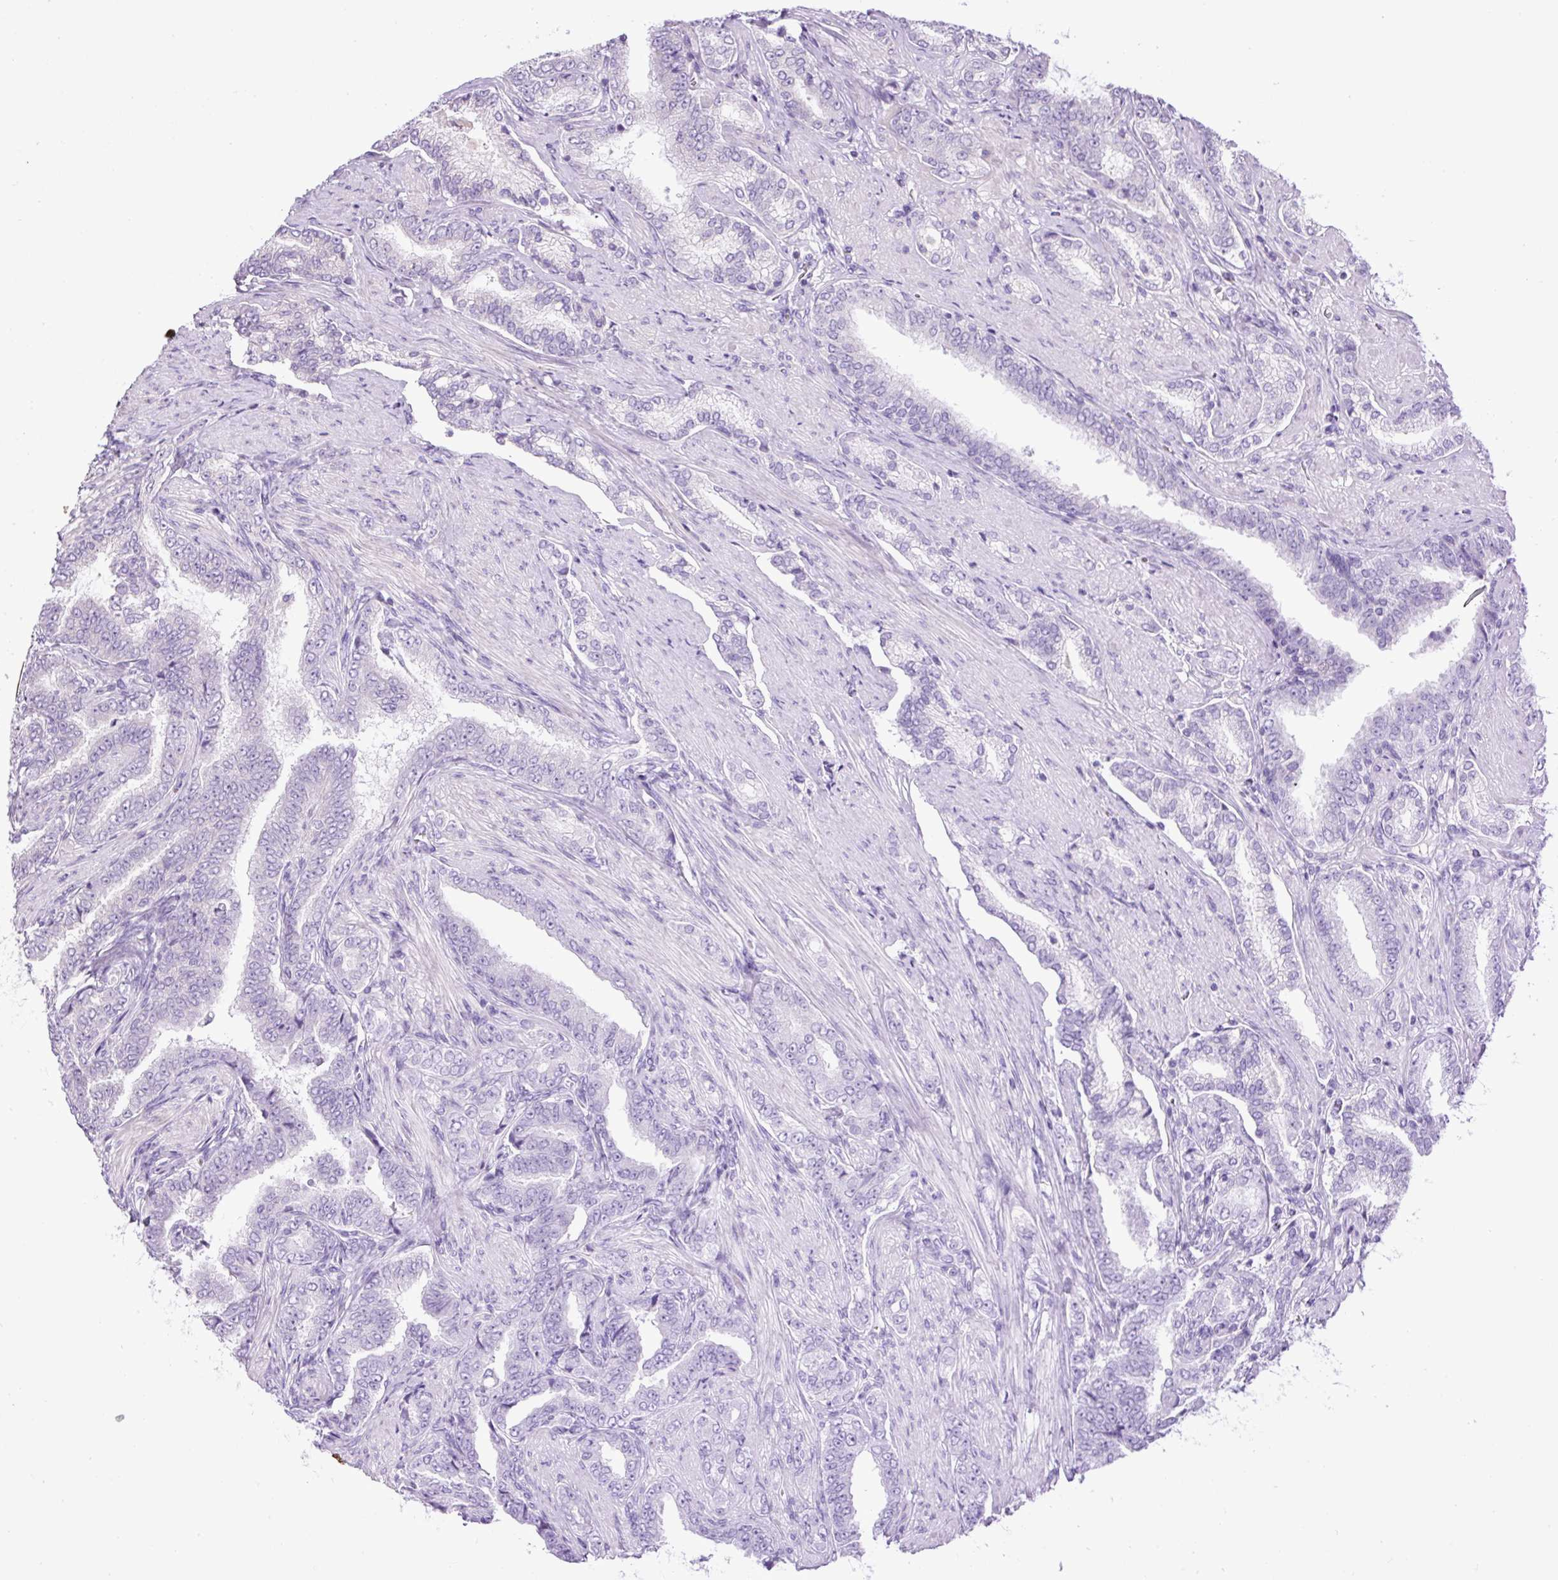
{"staining": {"intensity": "negative", "quantity": "none", "location": "none"}, "tissue": "prostate cancer", "cell_type": "Tumor cells", "image_type": "cancer", "snomed": [{"axis": "morphology", "description": "Adenocarcinoma, High grade"}, {"axis": "topography", "description": "Prostate"}], "caption": "This is an immunohistochemistry photomicrograph of prostate cancer. There is no staining in tumor cells.", "gene": "ZNF547", "patient": {"sex": "male", "age": 72}}